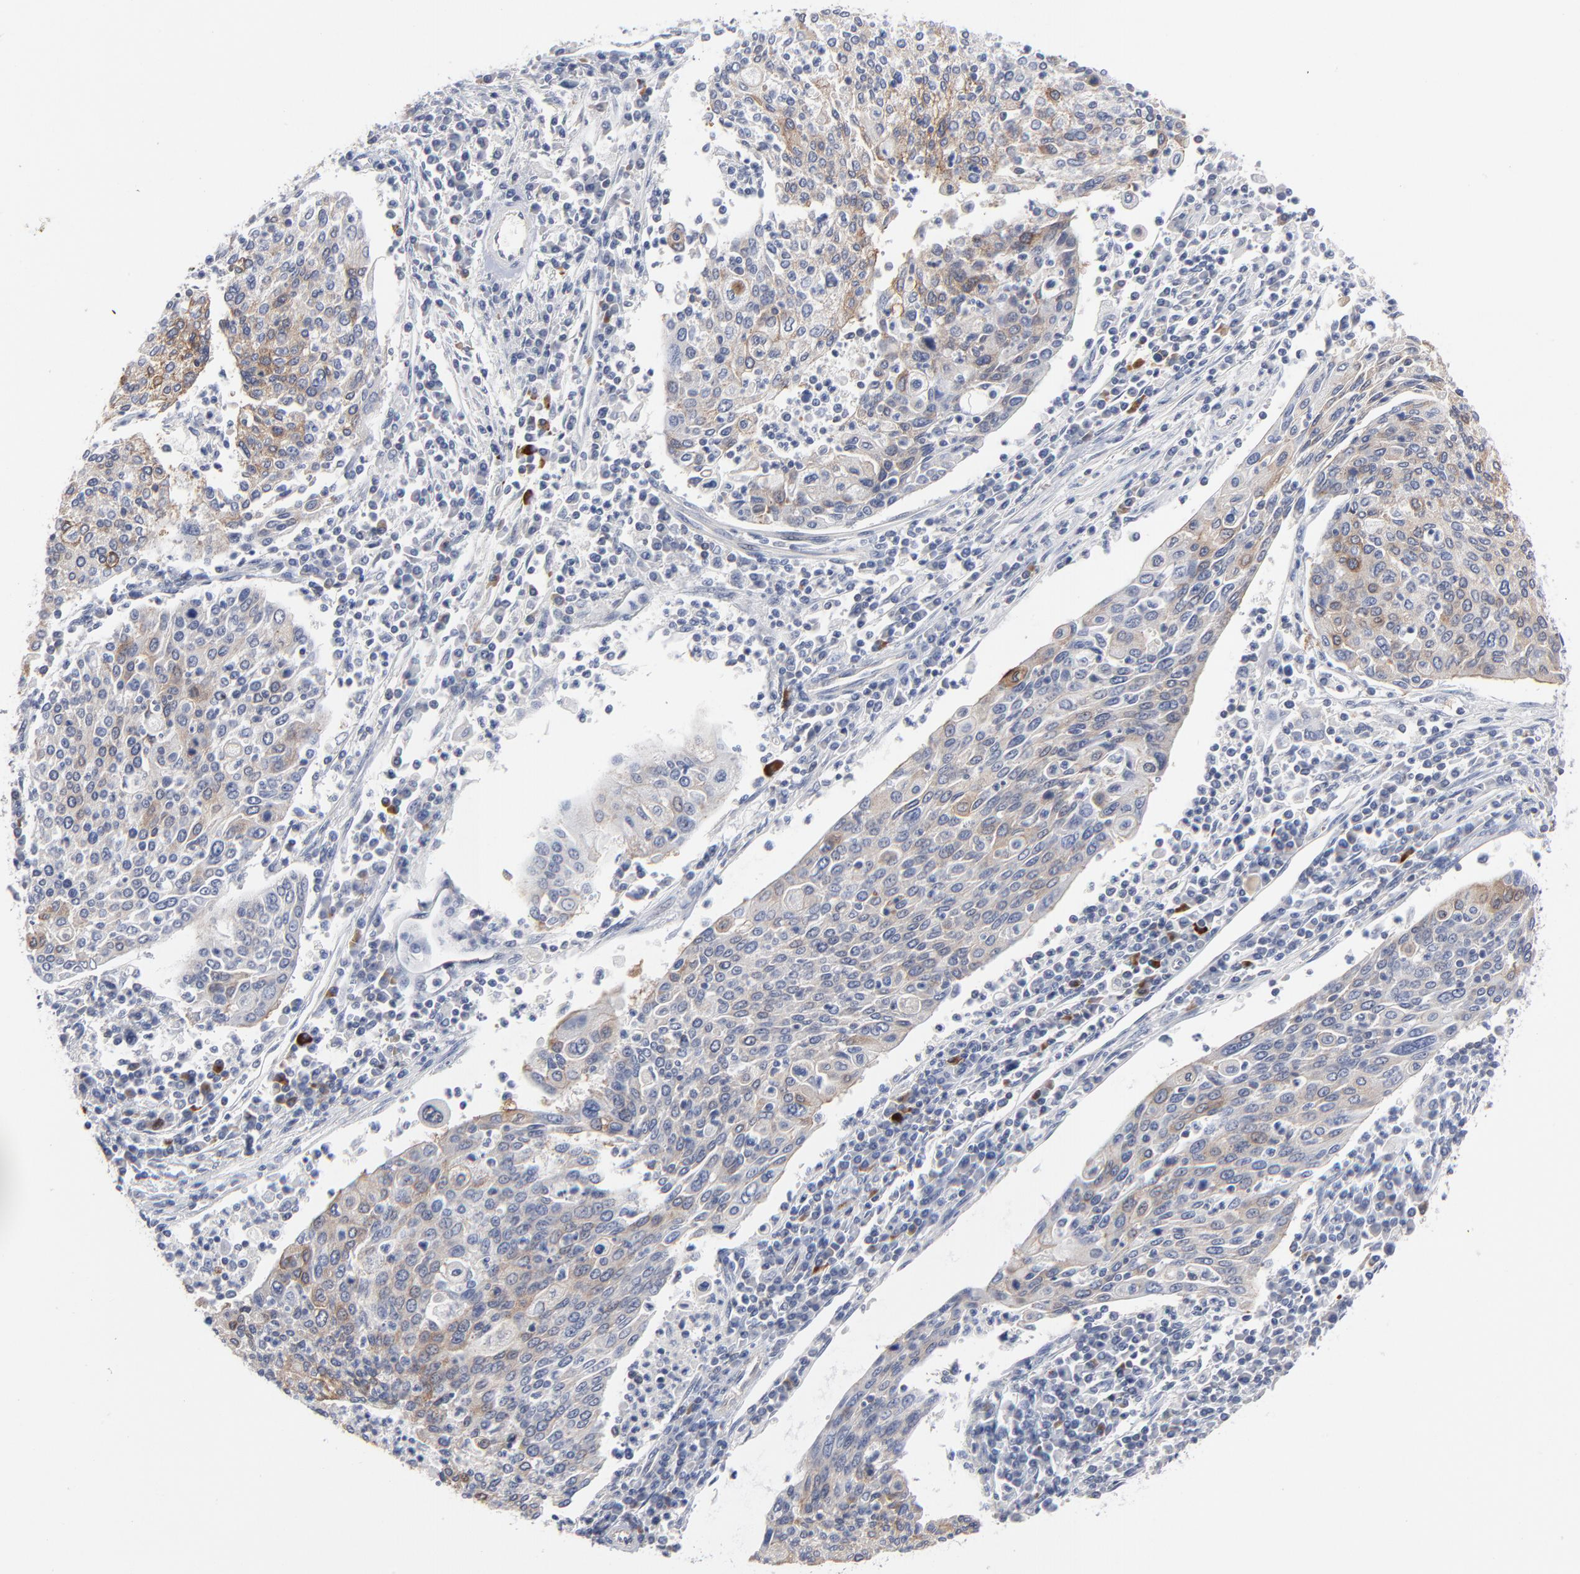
{"staining": {"intensity": "moderate", "quantity": "25%-75%", "location": "cytoplasmic/membranous"}, "tissue": "cervical cancer", "cell_type": "Tumor cells", "image_type": "cancer", "snomed": [{"axis": "morphology", "description": "Squamous cell carcinoma, NOS"}, {"axis": "topography", "description": "Cervix"}], "caption": "IHC staining of cervical squamous cell carcinoma, which shows medium levels of moderate cytoplasmic/membranous positivity in approximately 25%-75% of tumor cells indicating moderate cytoplasmic/membranous protein positivity. The staining was performed using DAB (brown) for protein detection and nuclei were counterstained in hematoxylin (blue).", "gene": "PDLIM2", "patient": {"sex": "female", "age": 40}}